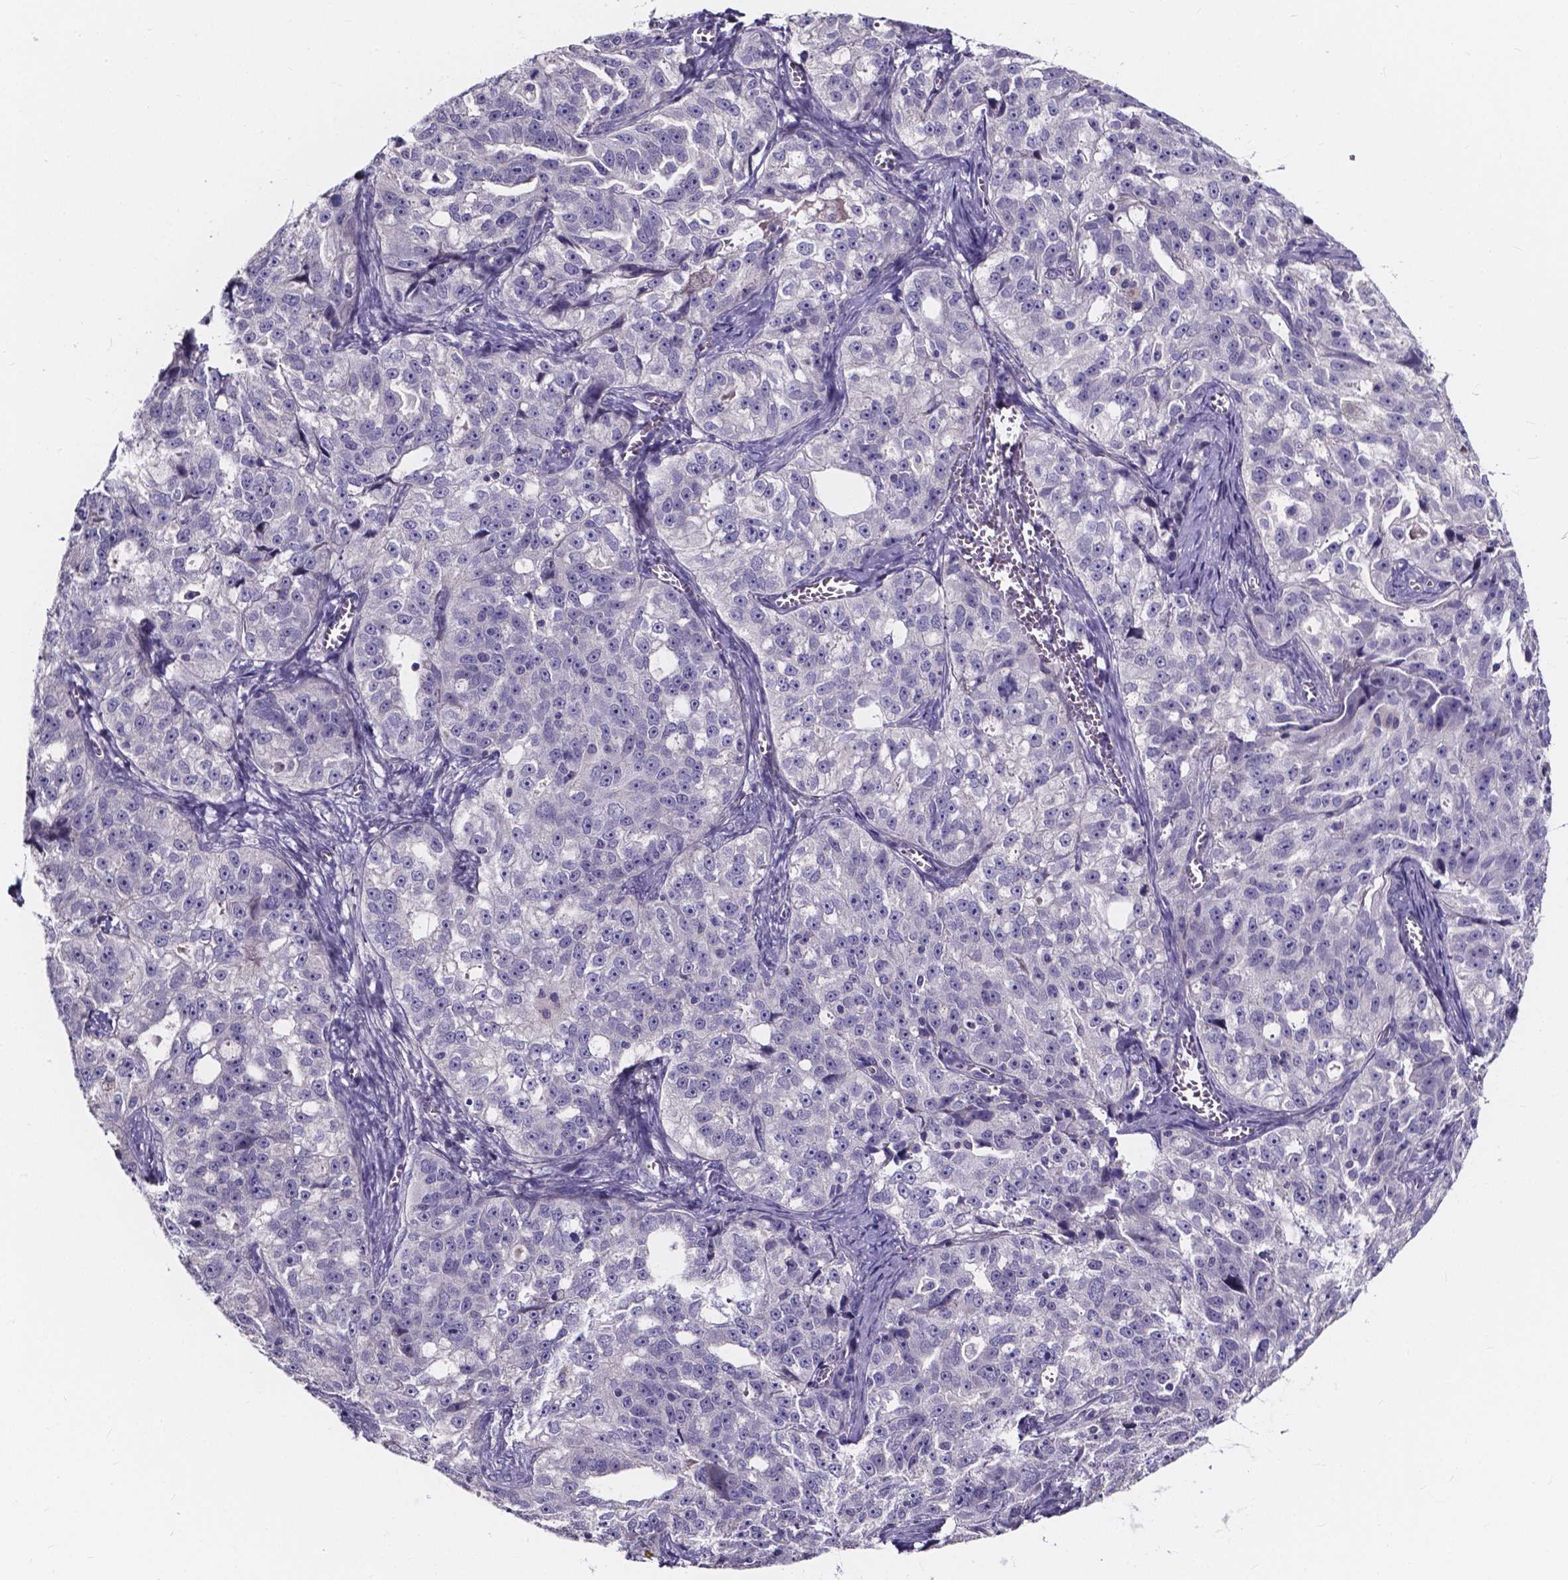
{"staining": {"intensity": "negative", "quantity": "none", "location": "none"}, "tissue": "ovarian cancer", "cell_type": "Tumor cells", "image_type": "cancer", "snomed": [{"axis": "morphology", "description": "Cystadenocarcinoma, serous, NOS"}, {"axis": "topography", "description": "Ovary"}], "caption": "Tumor cells show no significant protein positivity in serous cystadenocarcinoma (ovarian). Nuclei are stained in blue.", "gene": "SPOCD1", "patient": {"sex": "female", "age": 51}}